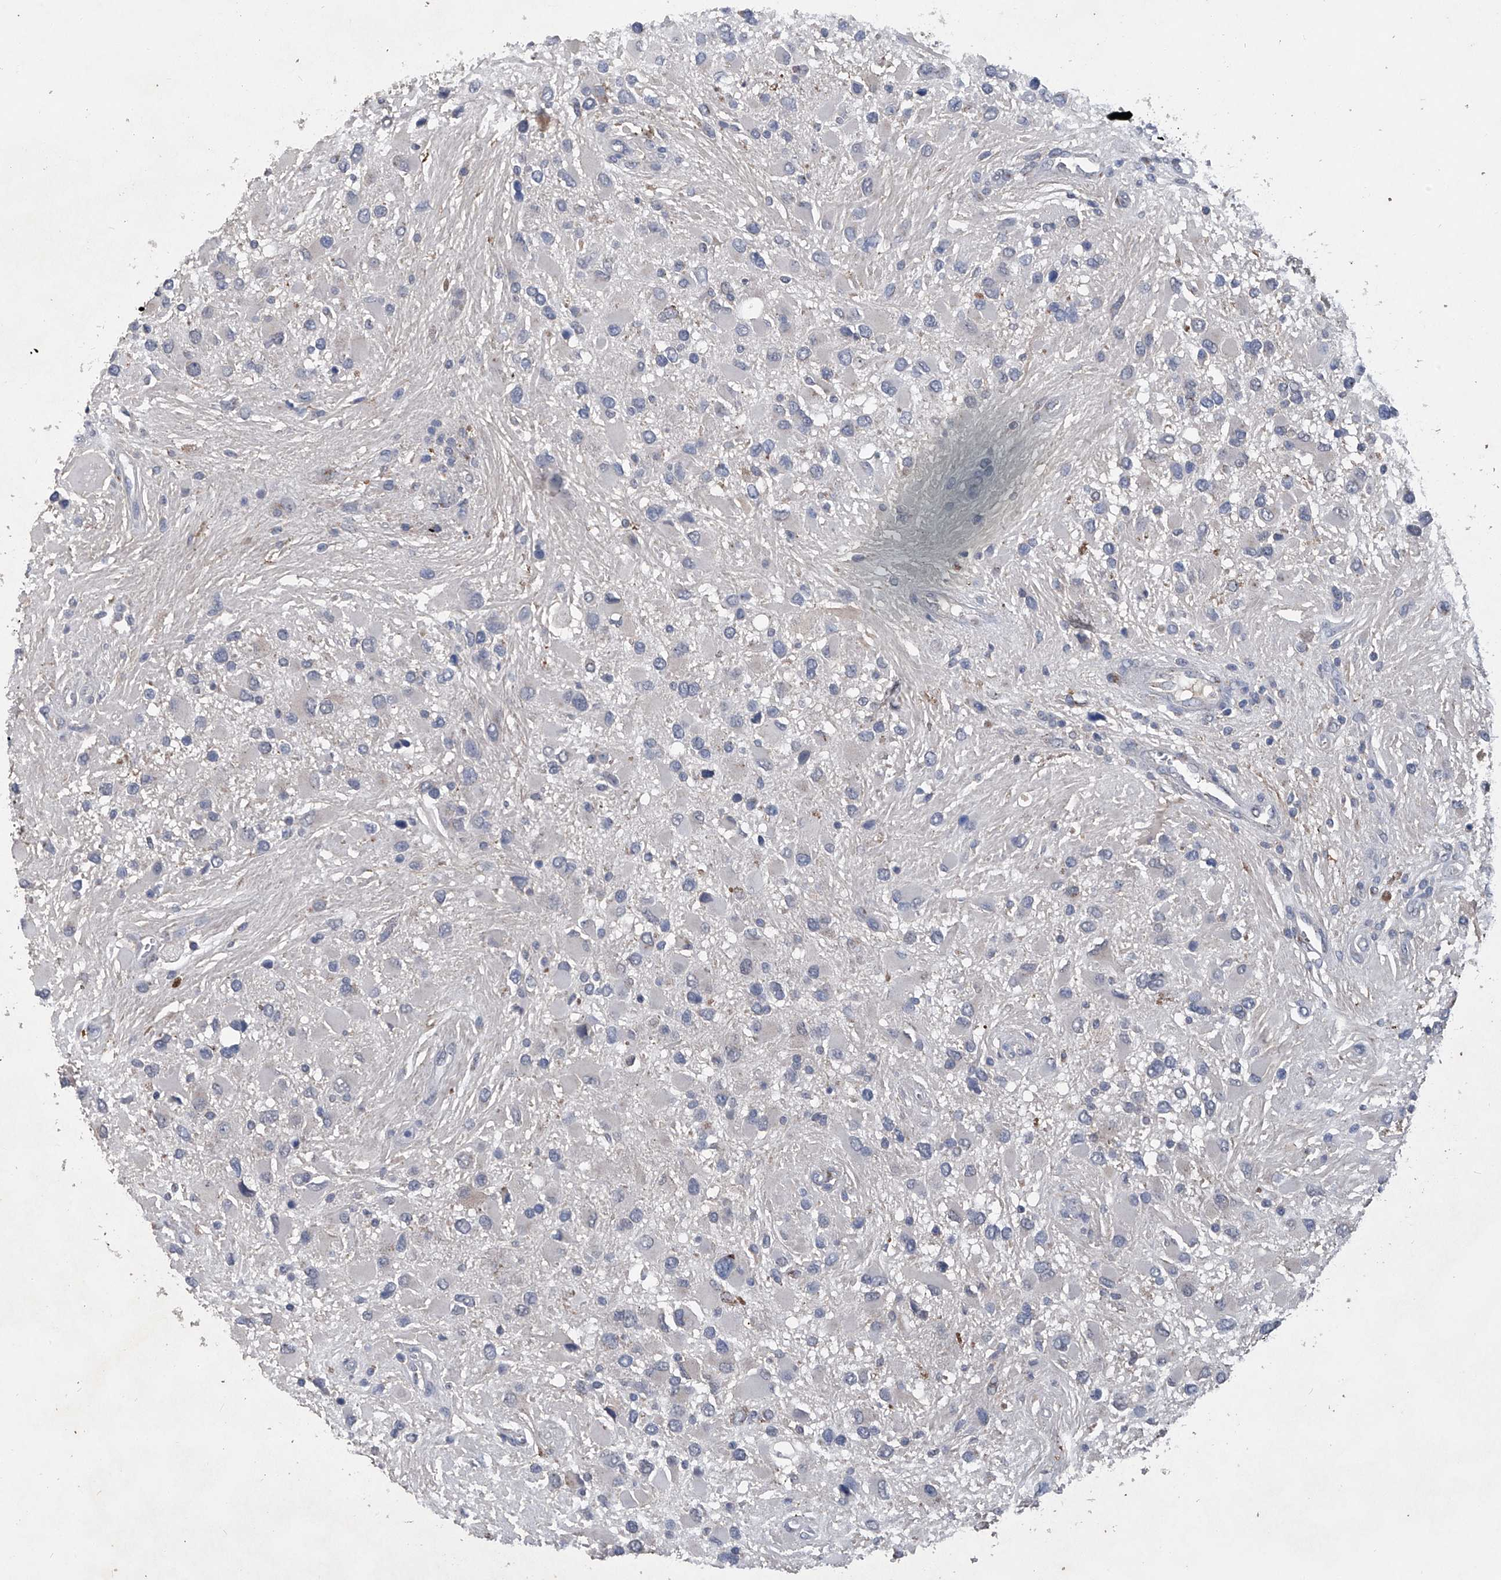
{"staining": {"intensity": "negative", "quantity": "none", "location": "none"}, "tissue": "glioma", "cell_type": "Tumor cells", "image_type": "cancer", "snomed": [{"axis": "morphology", "description": "Glioma, malignant, High grade"}, {"axis": "topography", "description": "Brain"}], "caption": "Glioma stained for a protein using immunohistochemistry (IHC) displays no expression tumor cells.", "gene": "PCSK5", "patient": {"sex": "male", "age": 53}}